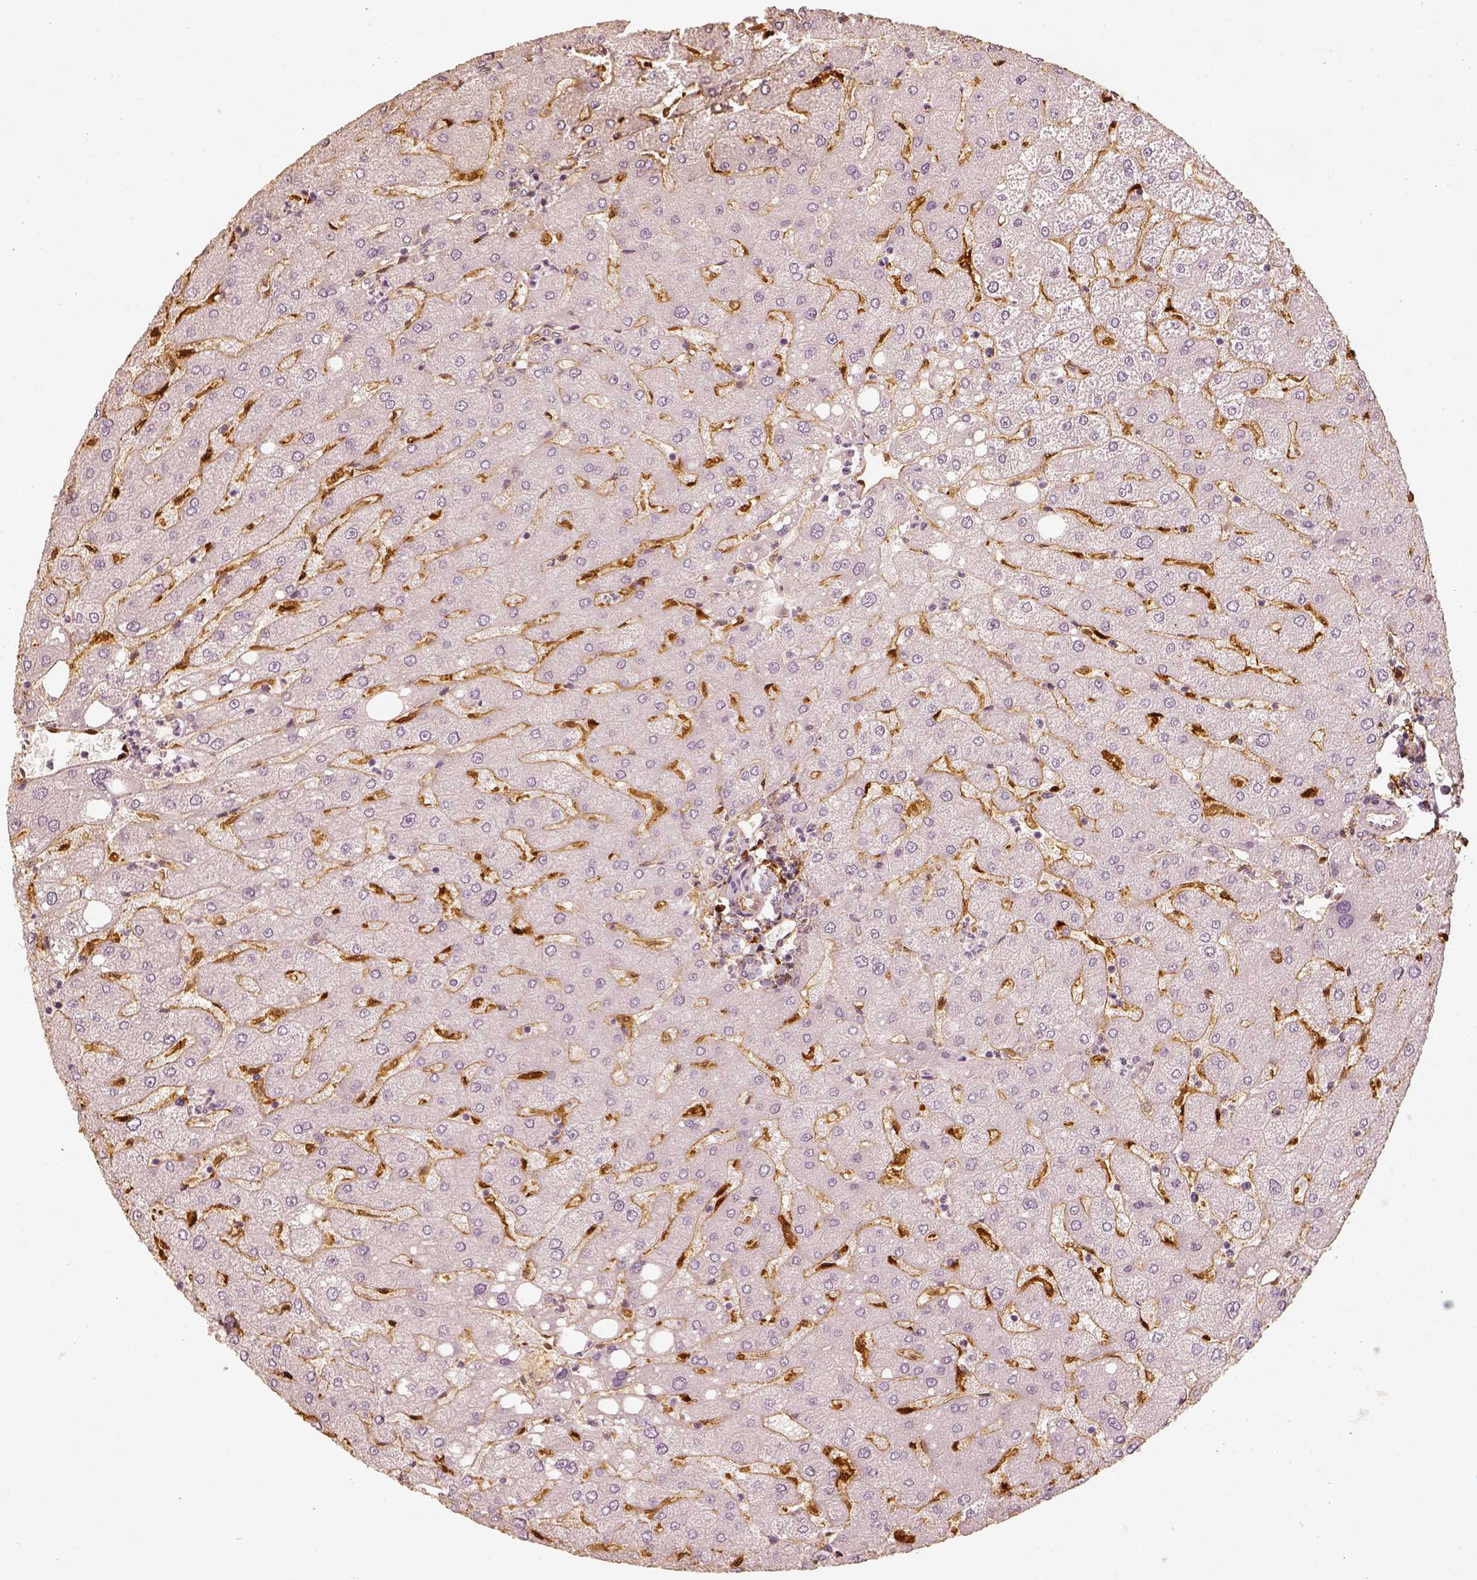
{"staining": {"intensity": "negative", "quantity": "none", "location": "none"}, "tissue": "liver", "cell_type": "Cholangiocytes", "image_type": "normal", "snomed": [{"axis": "morphology", "description": "Normal tissue, NOS"}, {"axis": "topography", "description": "Liver"}], "caption": "An IHC photomicrograph of benign liver is shown. There is no staining in cholangiocytes of liver.", "gene": "FSCN1", "patient": {"sex": "male", "age": 67}}